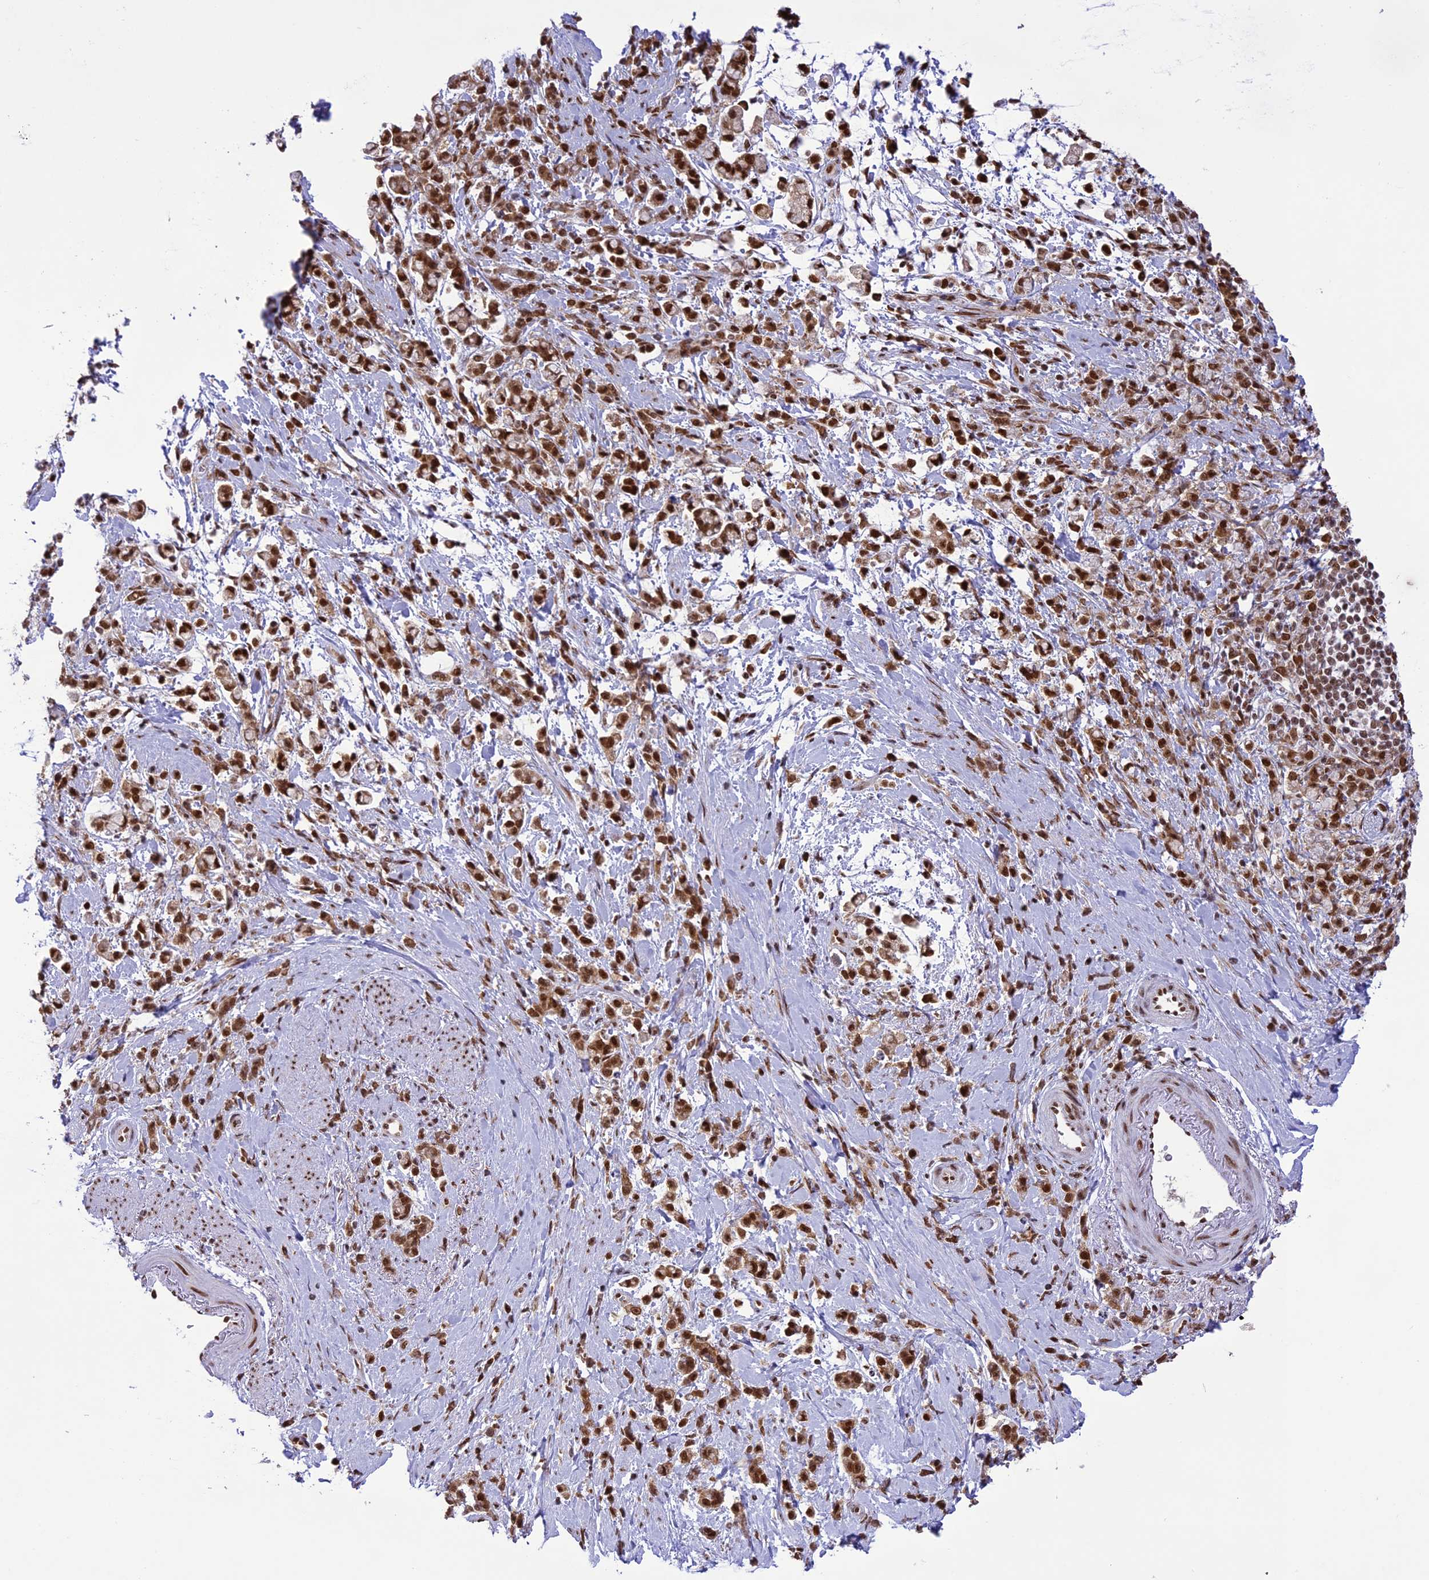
{"staining": {"intensity": "strong", "quantity": ">75%", "location": "nuclear"}, "tissue": "stomach cancer", "cell_type": "Tumor cells", "image_type": "cancer", "snomed": [{"axis": "morphology", "description": "Adenocarcinoma, NOS"}, {"axis": "topography", "description": "Stomach"}], "caption": "The immunohistochemical stain labels strong nuclear positivity in tumor cells of adenocarcinoma (stomach) tissue.", "gene": "DDX1", "patient": {"sex": "female", "age": 60}}